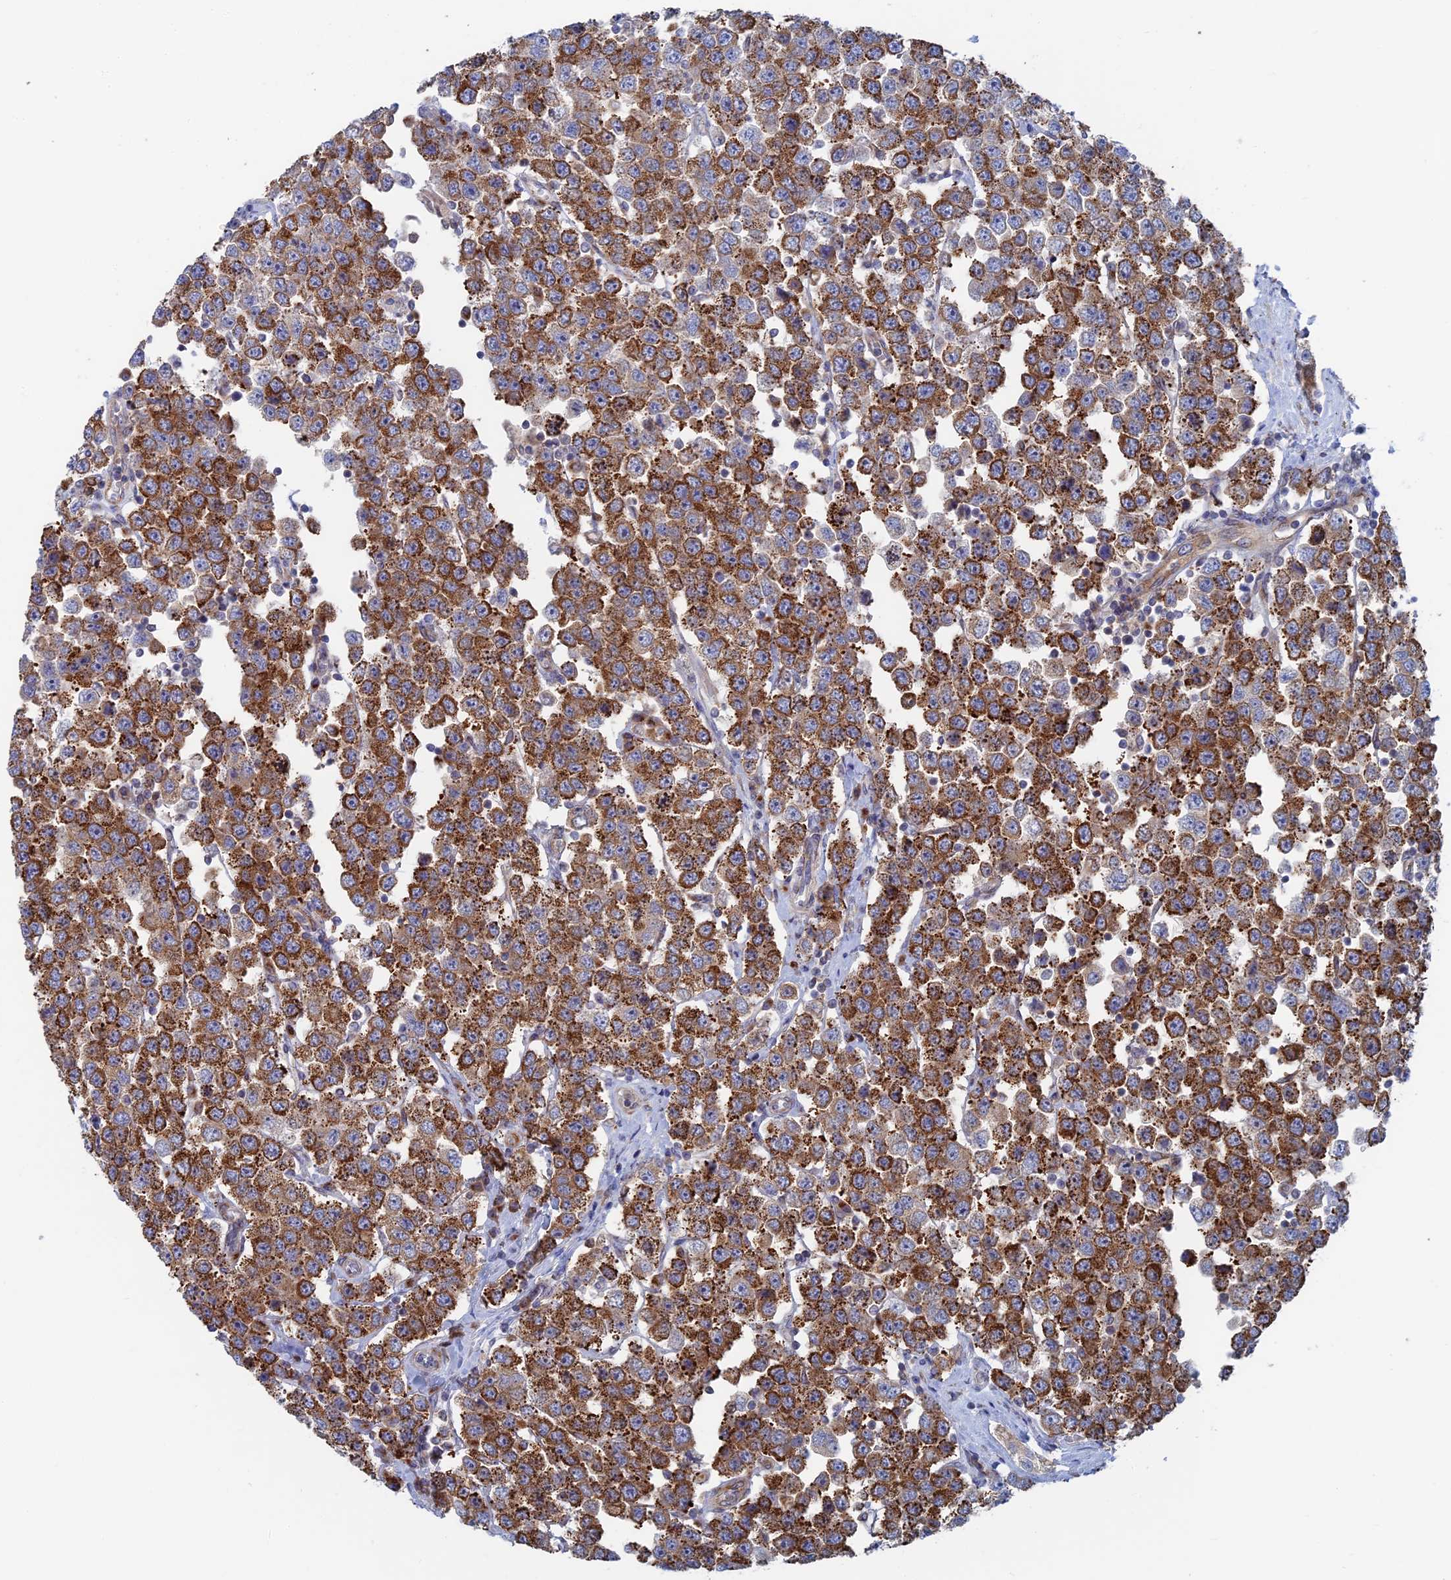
{"staining": {"intensity": "strong", "quantity": ">75%", "location": "cytoplasmic/membranous"}, "tissue": "testis cancer", "cell_type": "Tumor cells", "image_type": "cancer", "snomed": [{"axis": "morphology", "description": "Seminoma, NOS"}, {"axis": "topography", "description": "Testis"}], "caption": "Seminoma (testis) stained with immunohistochemistry shows strong cytoplasmic/membranous positivity in about >75% of tumor cells.", "gene": "TBC1D30", "patient": {"sex": "male", "age": 28}}